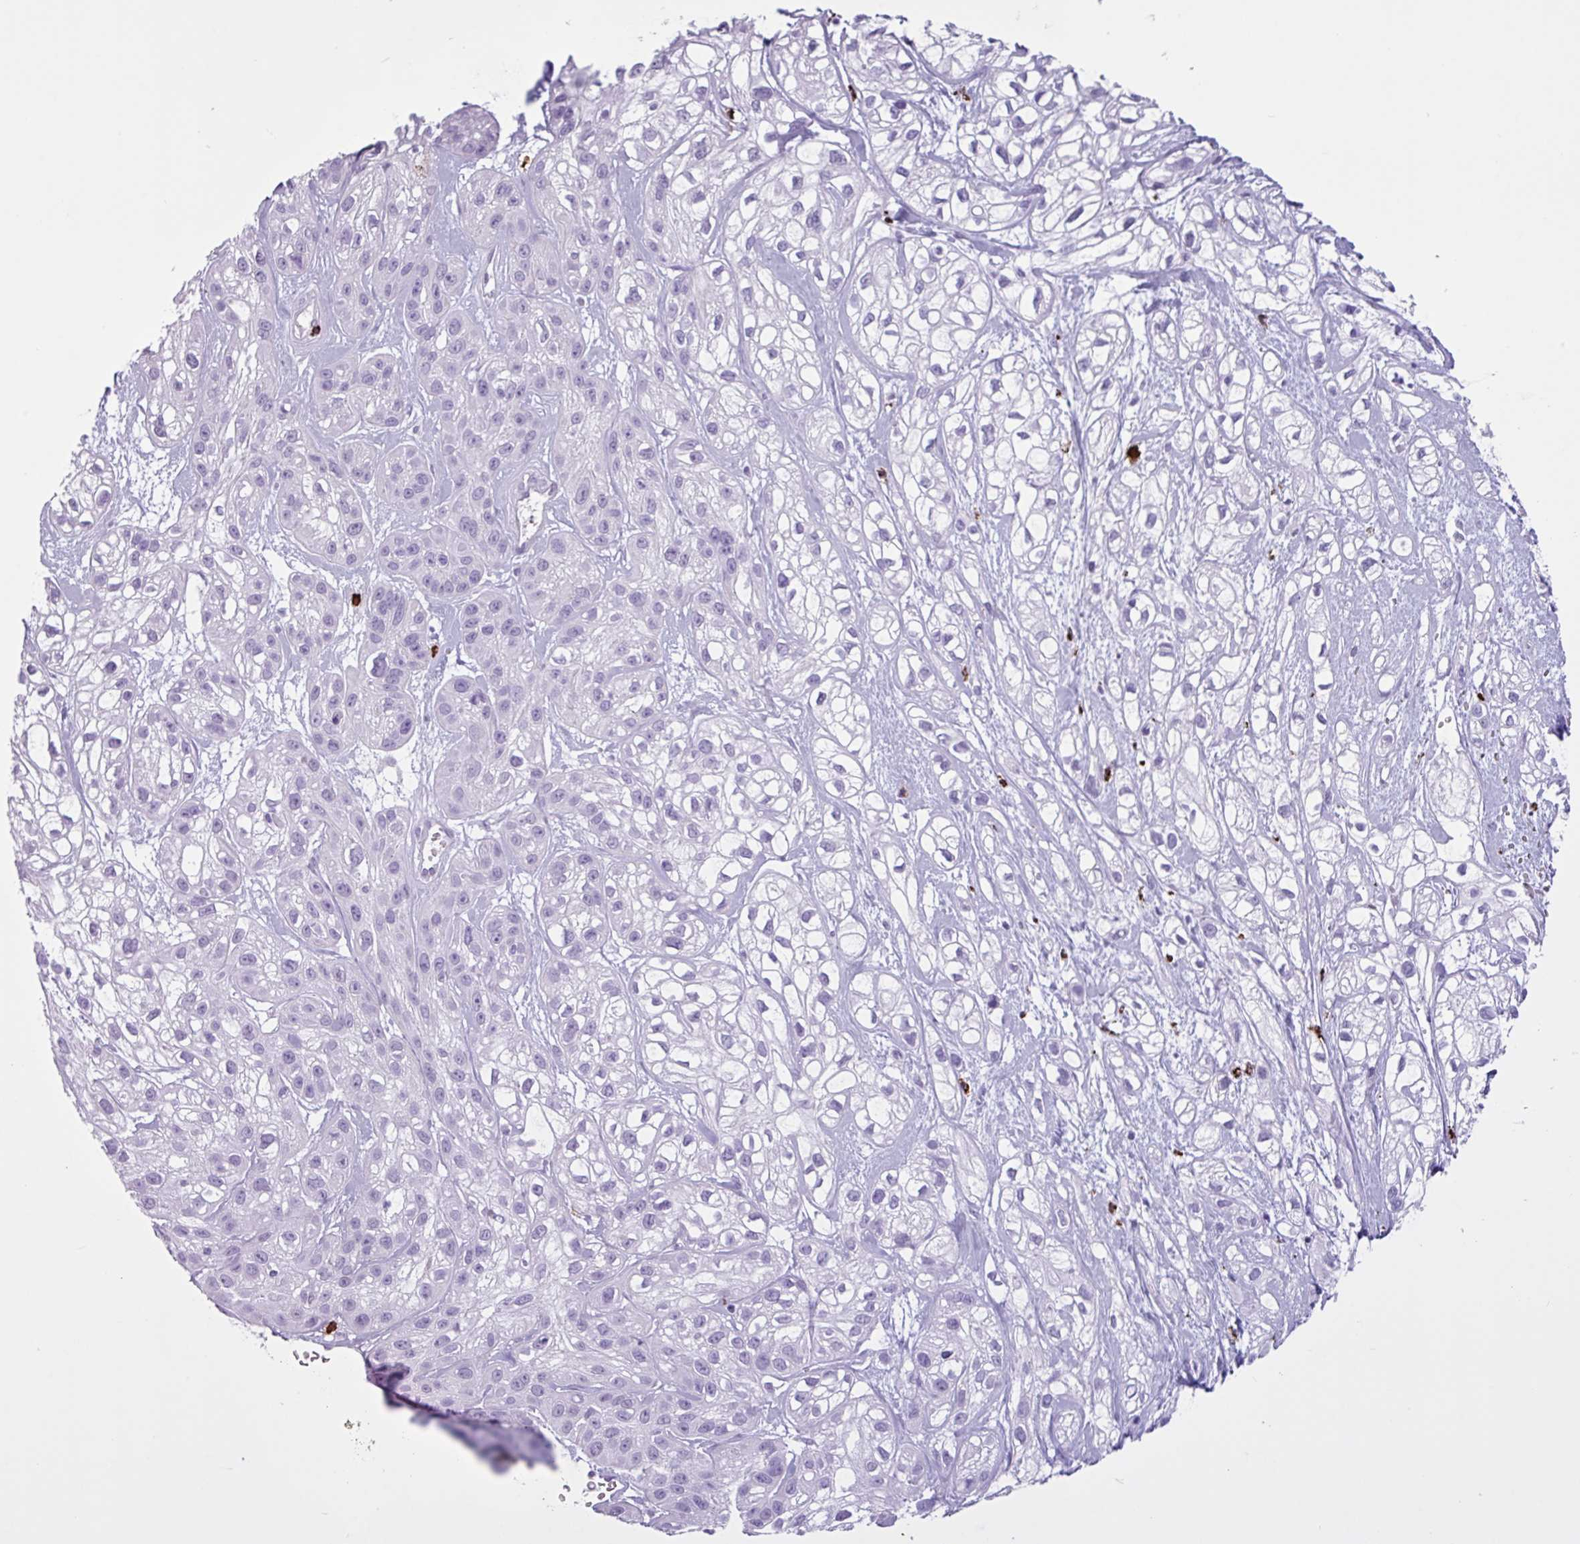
{"staining": {"intensity": "negative", "quantity": "none", "location": "none"}, "tissue": "skin cancer", "cell_type": "Tumor cells", "image_type": "cancer", "snomed": [{"axis": "morphology", "description": "Squamous cell carcinoma, NOS"}, {"axis": "topography", "description": "Skin"}], "caption": "Immunohistochemical staining of human skin cancer (squamous cell carcinoma) displays no significant staining in tumor cells.", "gene": "TMEM178A", "patient": {"sex": "male", "age": 82}}